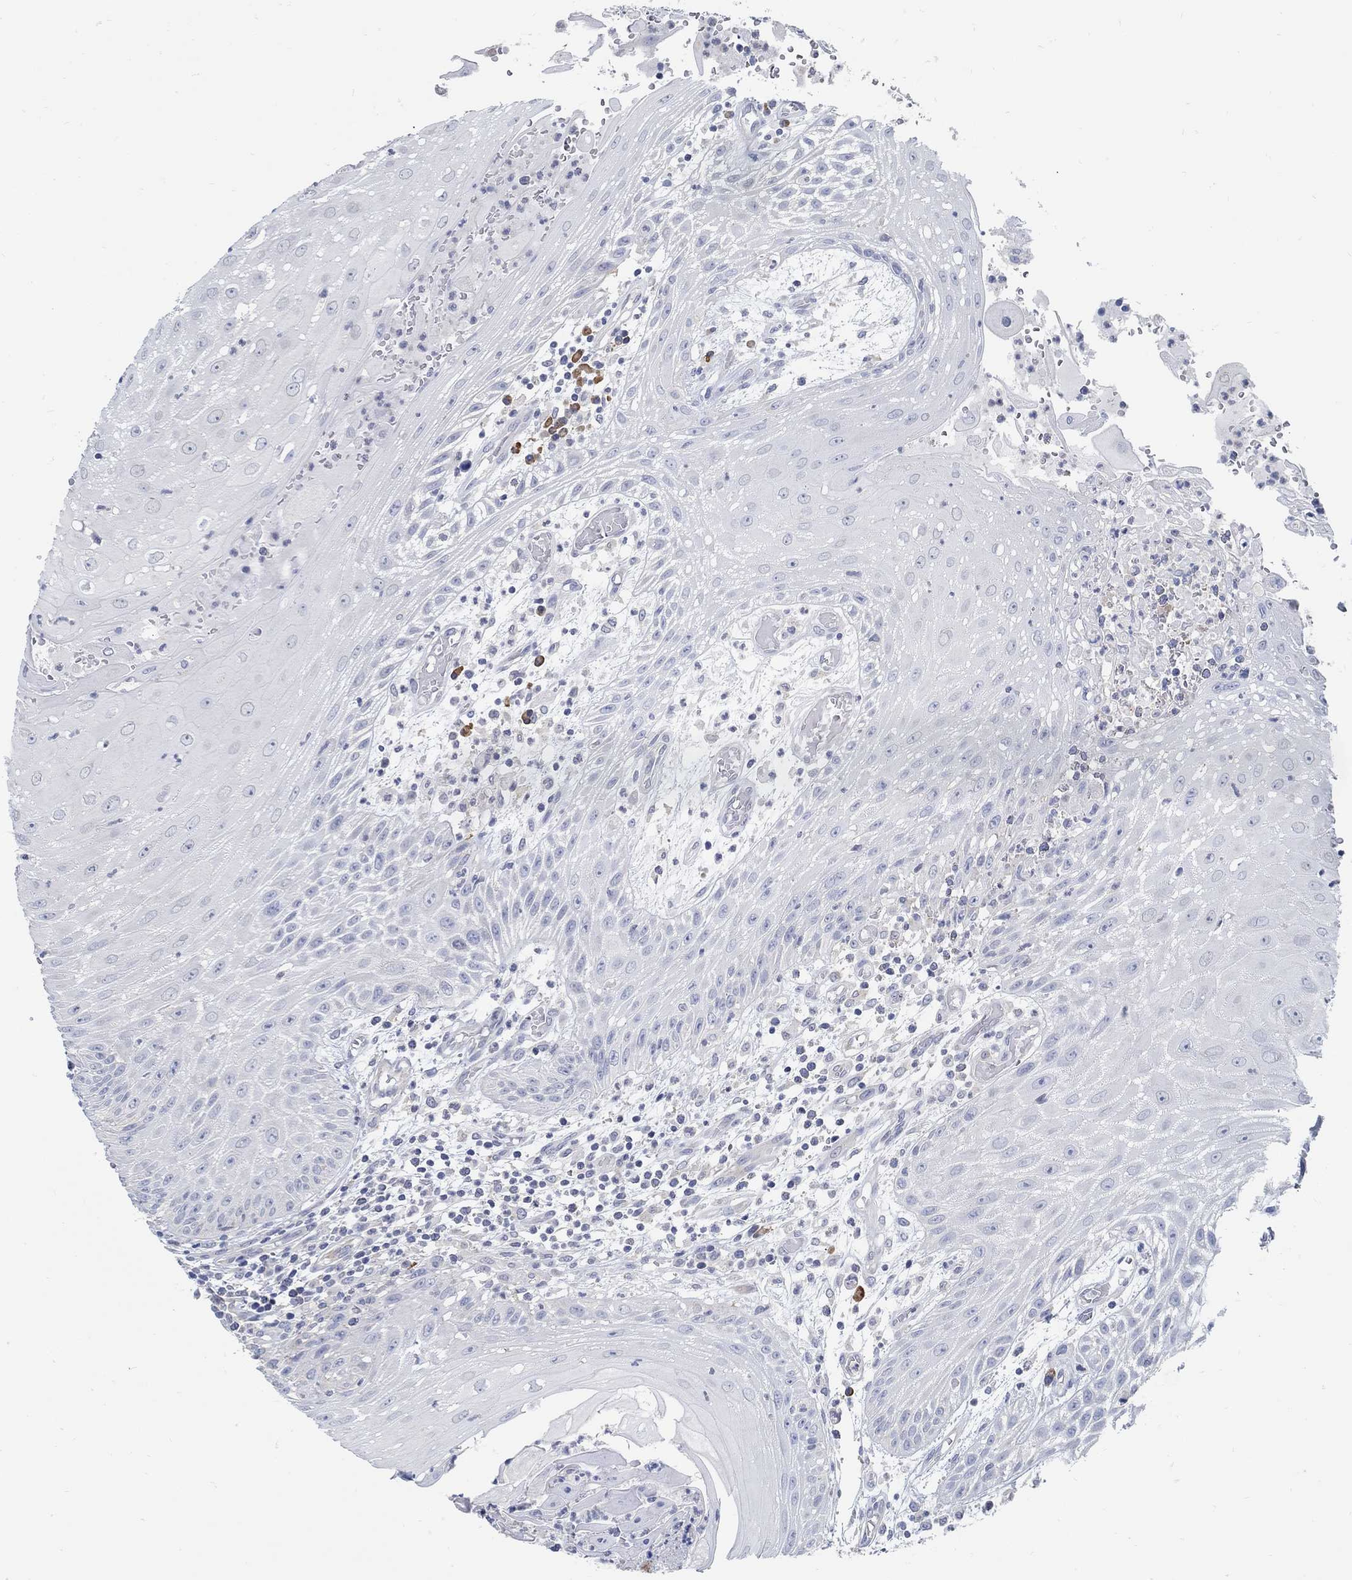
{"staining": {"intensity": "negative", "quantity": "none", "location": "none"}, "tissue": "head and neck cancer", "cell_type": "Tumor cells", "image_type": "cancer", "snomed": [{"axis": "morphology", "description": "Squamous cell carcinoma, NOS"}, {"axis": "topography", "description": "Oral tissue"}, {"axis": "topography", "description": "Head-Neck"}], "caption": "High power microscopy histopathology image of an immunohistochemistry micrograph of head and neck cancer, revealing no significant expression in tumor cells.", "gene": "PCDH11X", "patient": {"sex": "male", "age": 58}}